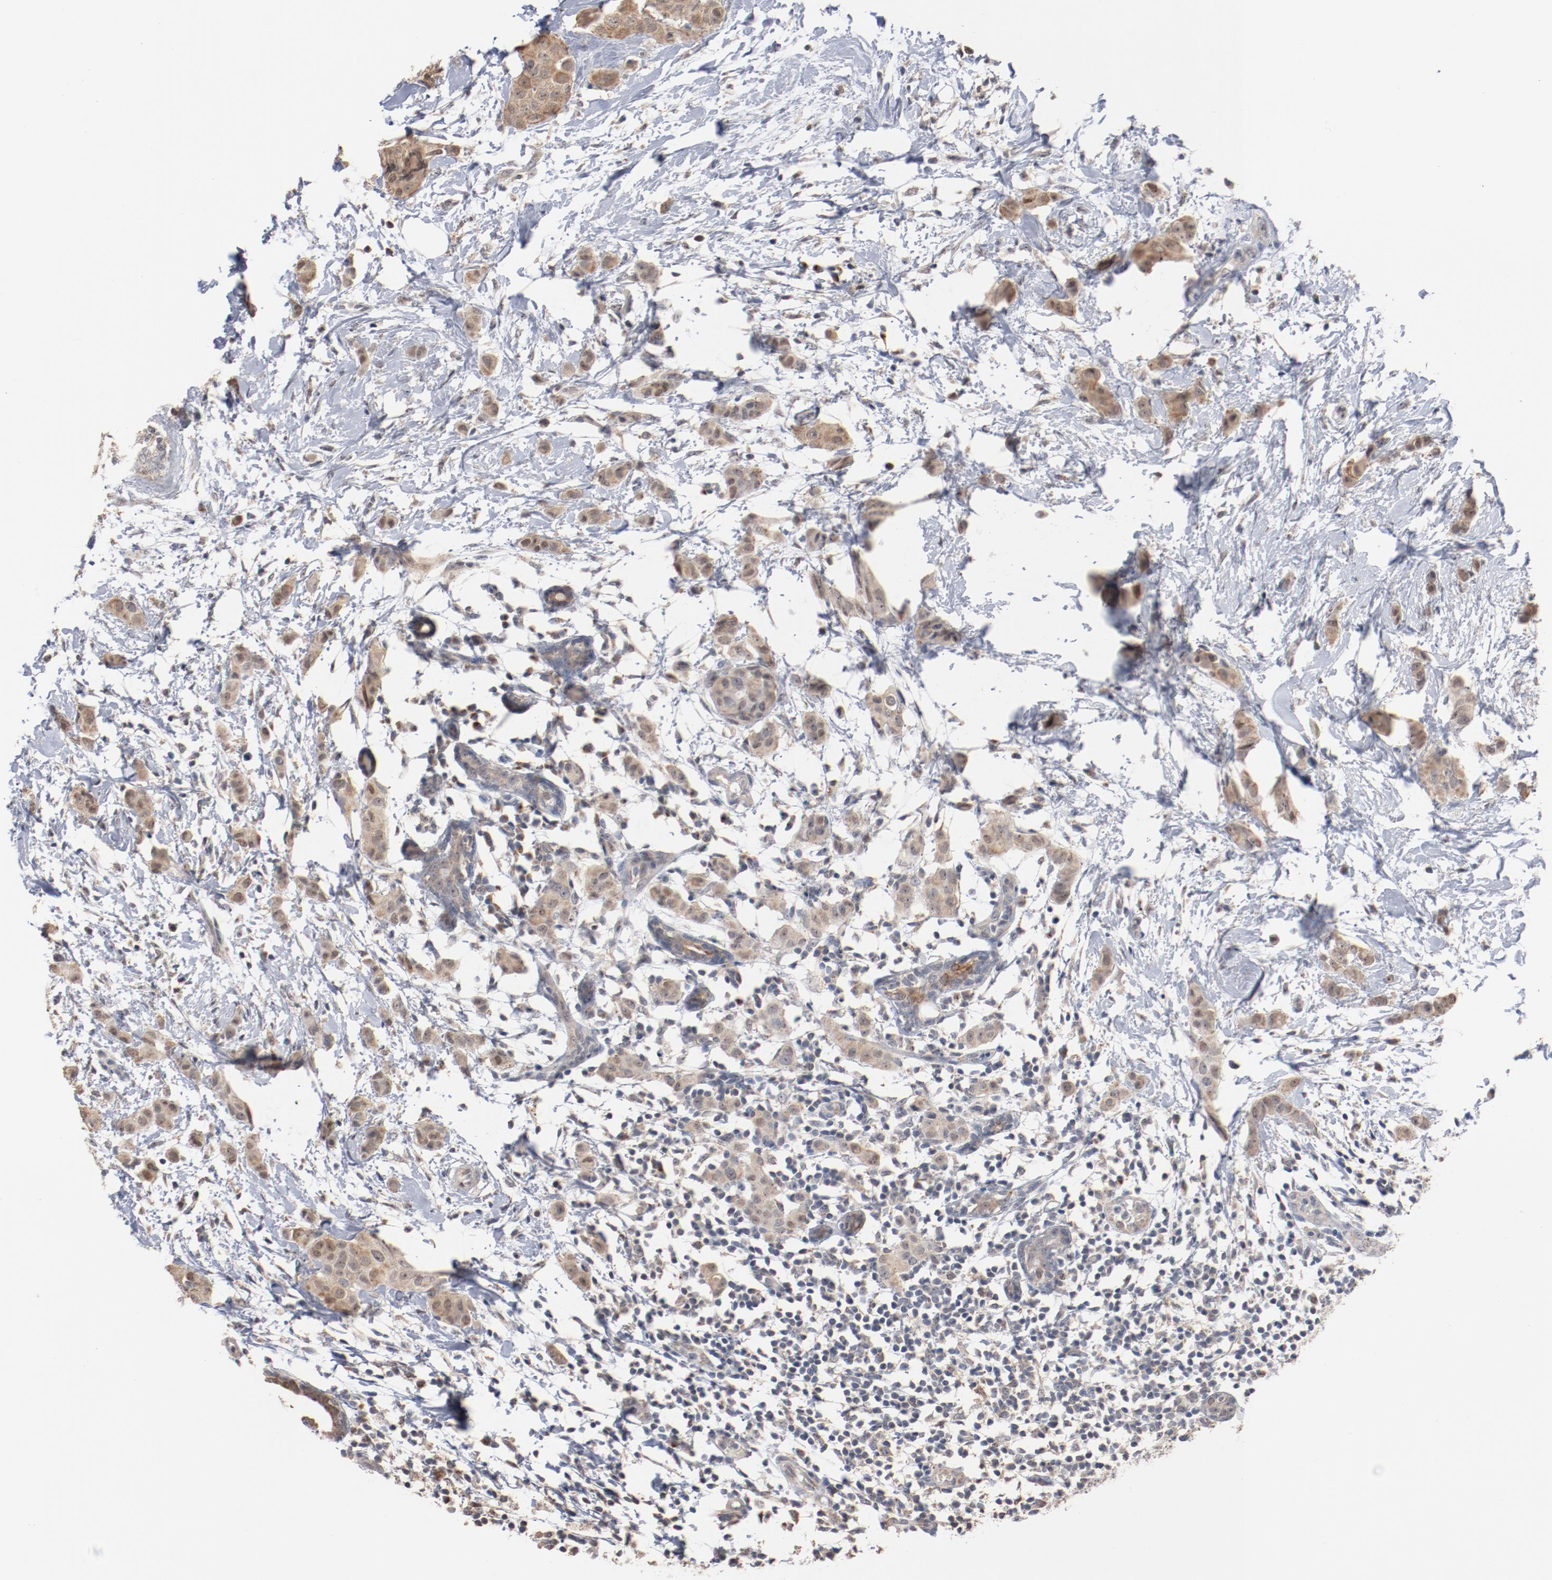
{"staining": {"intensity": "weak", "quantity": ">75%", "location": "cytoplasmic/membranous"}, "tissue": "breast cancer", "cell_type": "Tumor cells", "image_type": "cancer", "snomed": [{"axis": "morphology", "description": "Duct carcinoma"}, {"axis": "topography", "description": "Breast"}], "caption": "The micrograph displays staining of breast cancer (intraductal carcinoma), revealing weak cytoplasmic/membranous protein staining (brown color) within tumor cells.", "gene": "ERICH1", "patient": {"sex": "female", "age": 40}}